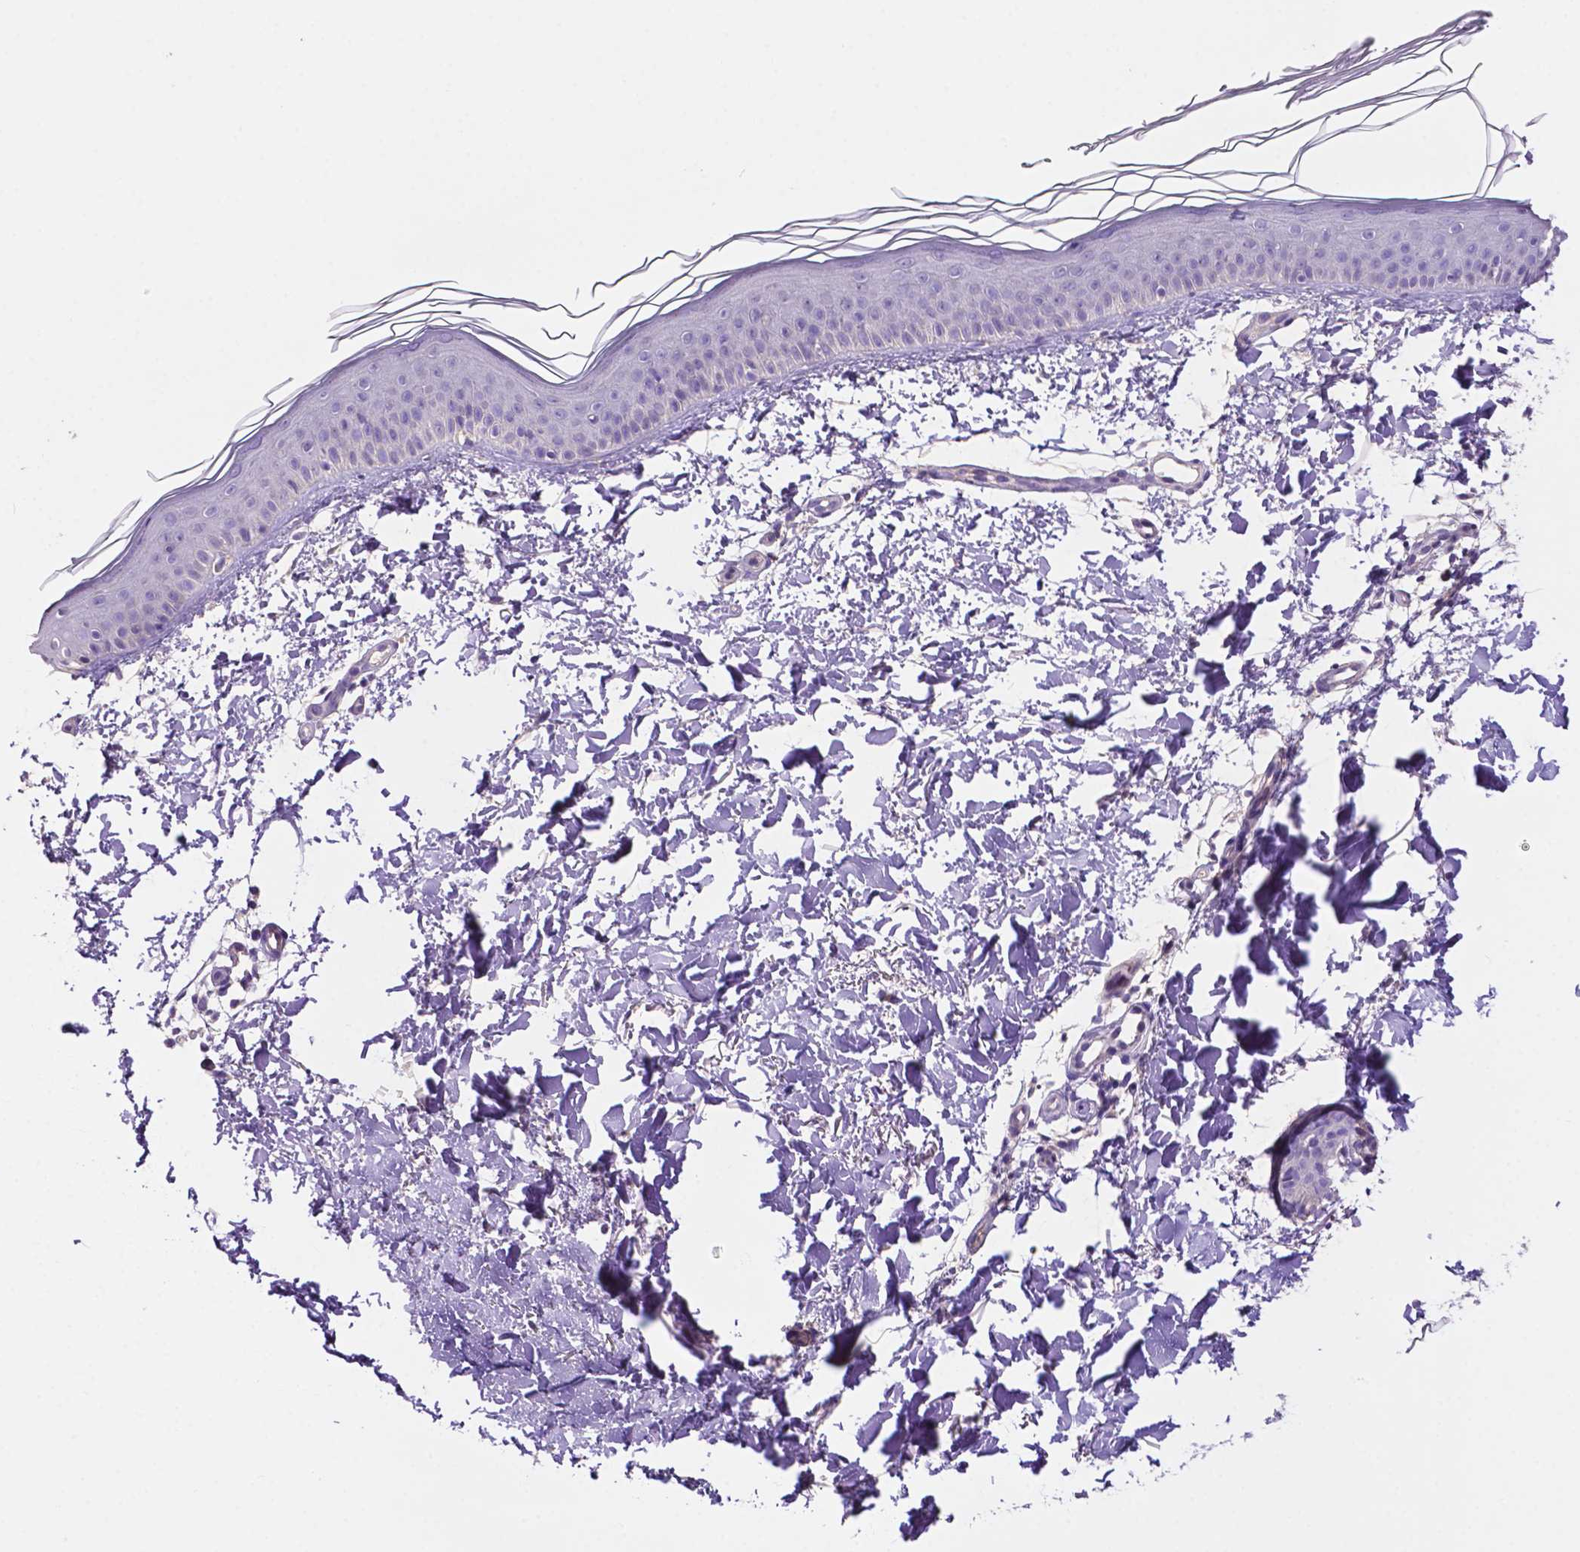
{"staining": {"intensity": "negative", "quantity": "none", "location": "none"}, "tissue": "skin", "cell_type": "Fibroblasts", "image_type": "normal", "snomed": [{"axis": "morphology", "description": "Normal tissue, NOS"}, {"axis": "topography", "description": "Skin"}], "caption": "A high-resolution histopathology image shows IHC staining of benign skin, which displays no significant staining in fibroblasts. (Brightfield microscopy of DAB immunohistochemistry (IHC) at high magnification).", "gene": "PRPS2", "patient": {"sex": "female", "age": 62}}